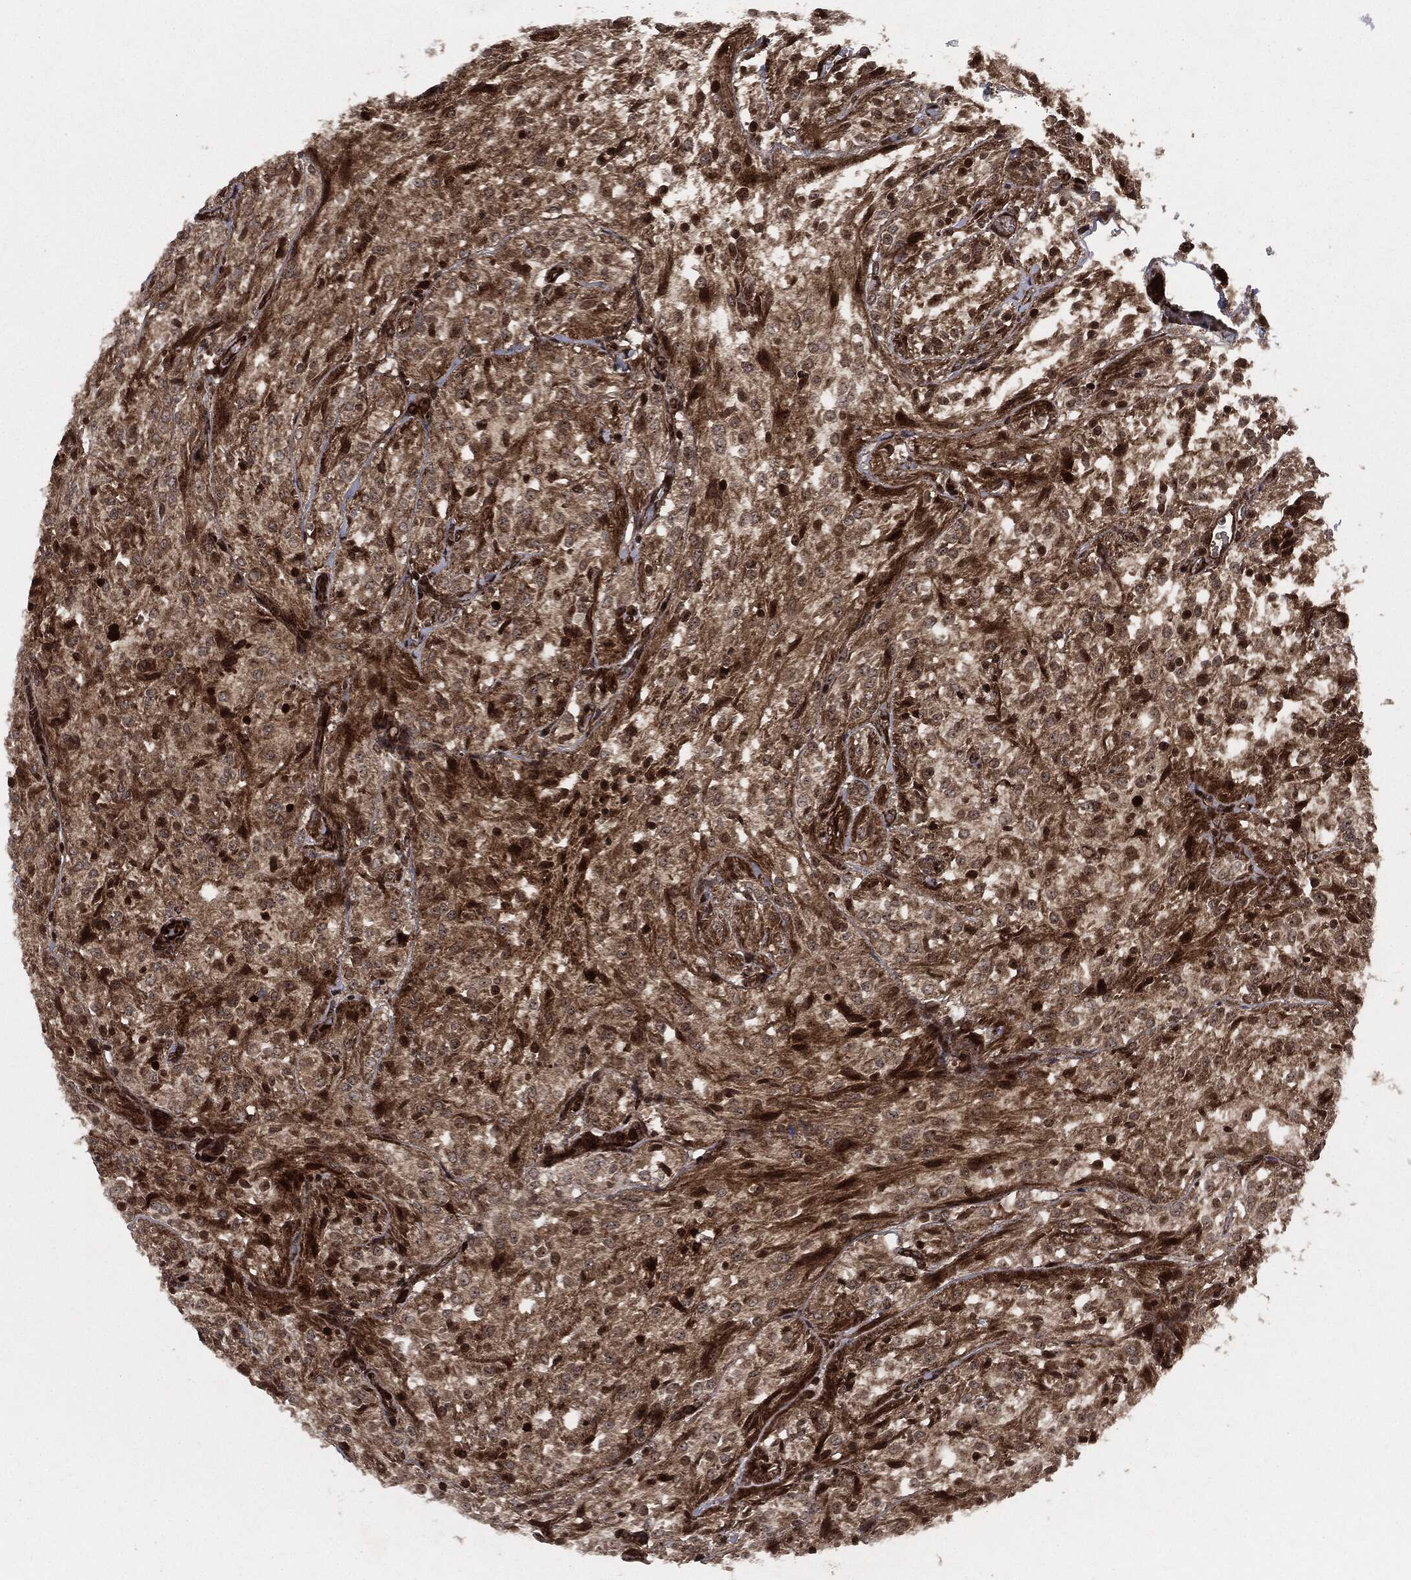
{"staining": {"intensity": "strong", "quantity": "25%-75%", "location": "cytoplasmic/membranous,nuclear"}, "tissue": "glioma", "cell_type": "Tumor cells", "image_type": "cancer", "snomed": [{"axis": "morphology", "description": "Glioma, malignant, Low grade"}, {"axis": "topography", "description": "Brain"}], "caption": "A high amount of strong cytoplasmic/membranous and nuclear positivity is present in approximately 25%-75% of tumor cells in glioma tissue.", "gene": "CARD6", "patient": {"sex": "male", "age": 3}}